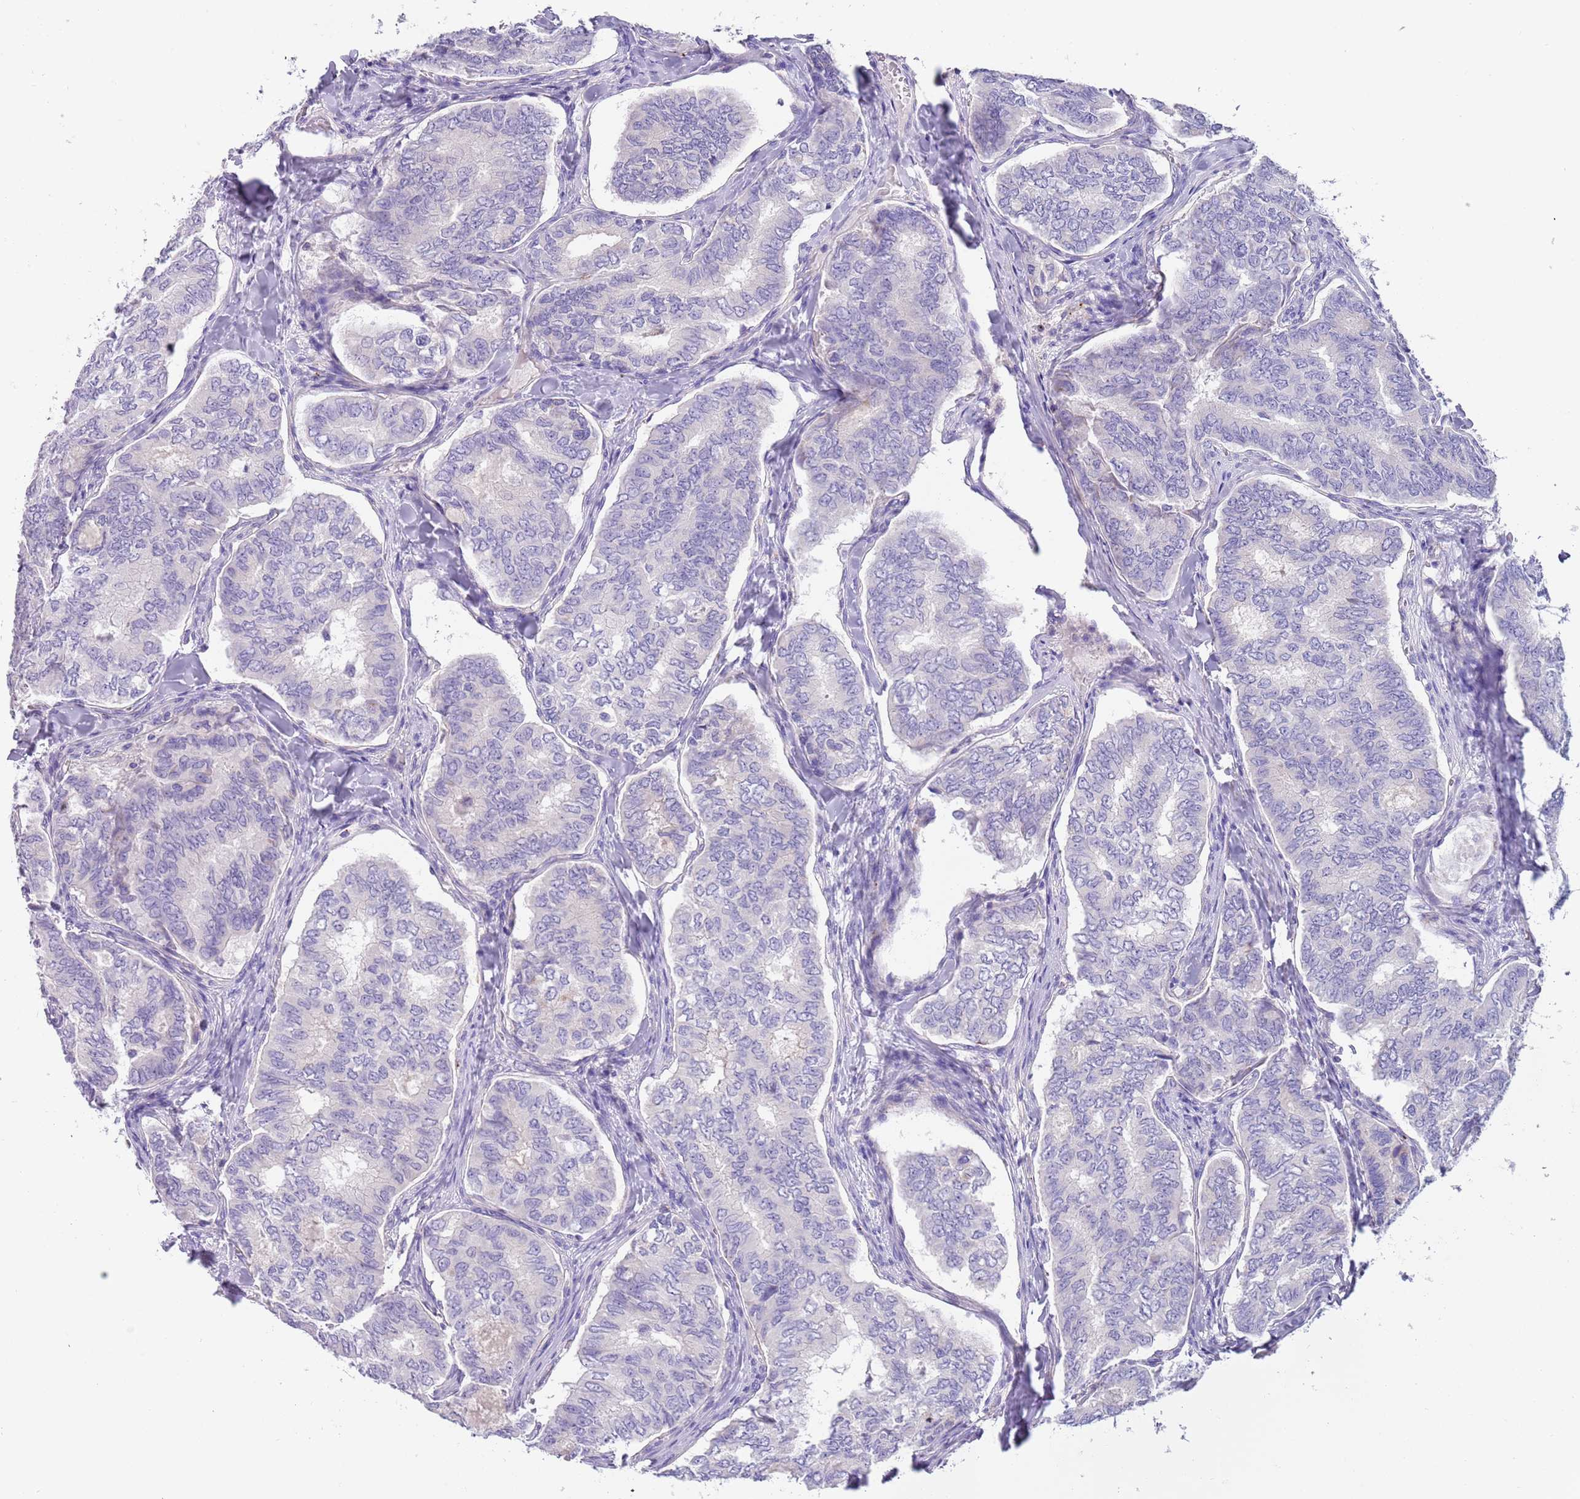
{"staining": {"intensity": "negative", "quantity": "none", "location": "none"}, "tissue": "thyroid cancer", "cell_type": "Tumor cells", "image_type": "cancer", "snomed": [{"axis": "morphology", "description": "Papillary adenocarcinoma, NOS"}, {"axis": "topography", "description": "Thyroid gland"}], "caption": "High power microscopy micrograph of an IHC micrograph of thyroid cancer (papillary adenocarcinoma), revealing no significant expression in tumor cells.", "gene": "LRRN3", "patient": {"sex": "female", "age": 35}}